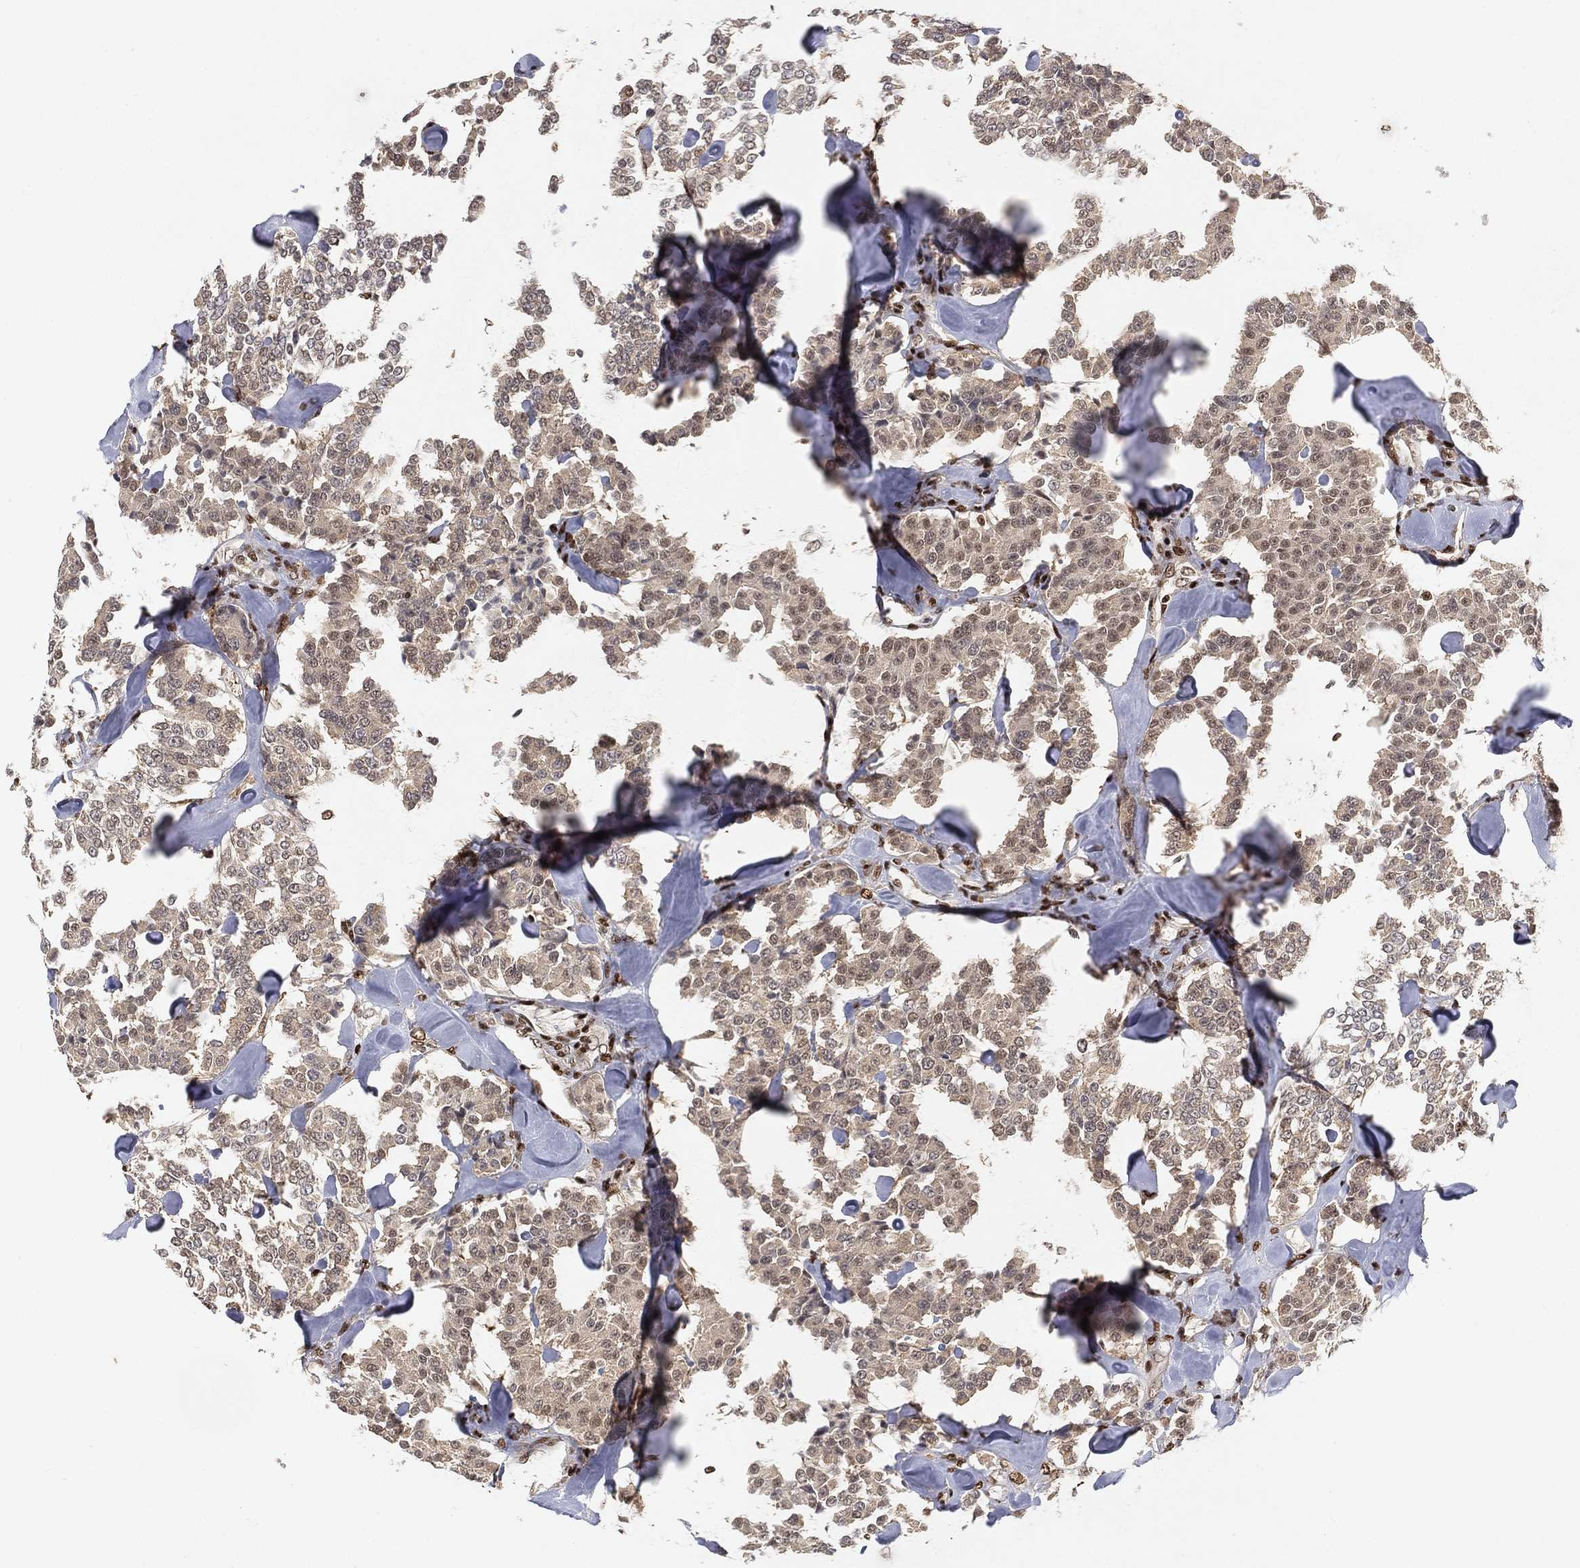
{"staining": {"intensity": "negative", "quantity": "none", "location": "none"}, "tissue": "carcinoid", "cell_type": "Tumor cells", "image_type": "cancer", "snomed": [{"axis": "morphology", "description": "Carcinoid, malignant, NOS"}, {"axis": "topography", "description": "Pancreas"}], "caption": "Immunohistochemistry of human carcinoid (malignant) shows no expression in tumor cells. (DAB IHC, high magnification).", "gene": "CRTC3", "patient": {"sex": "male", "age": 41}}